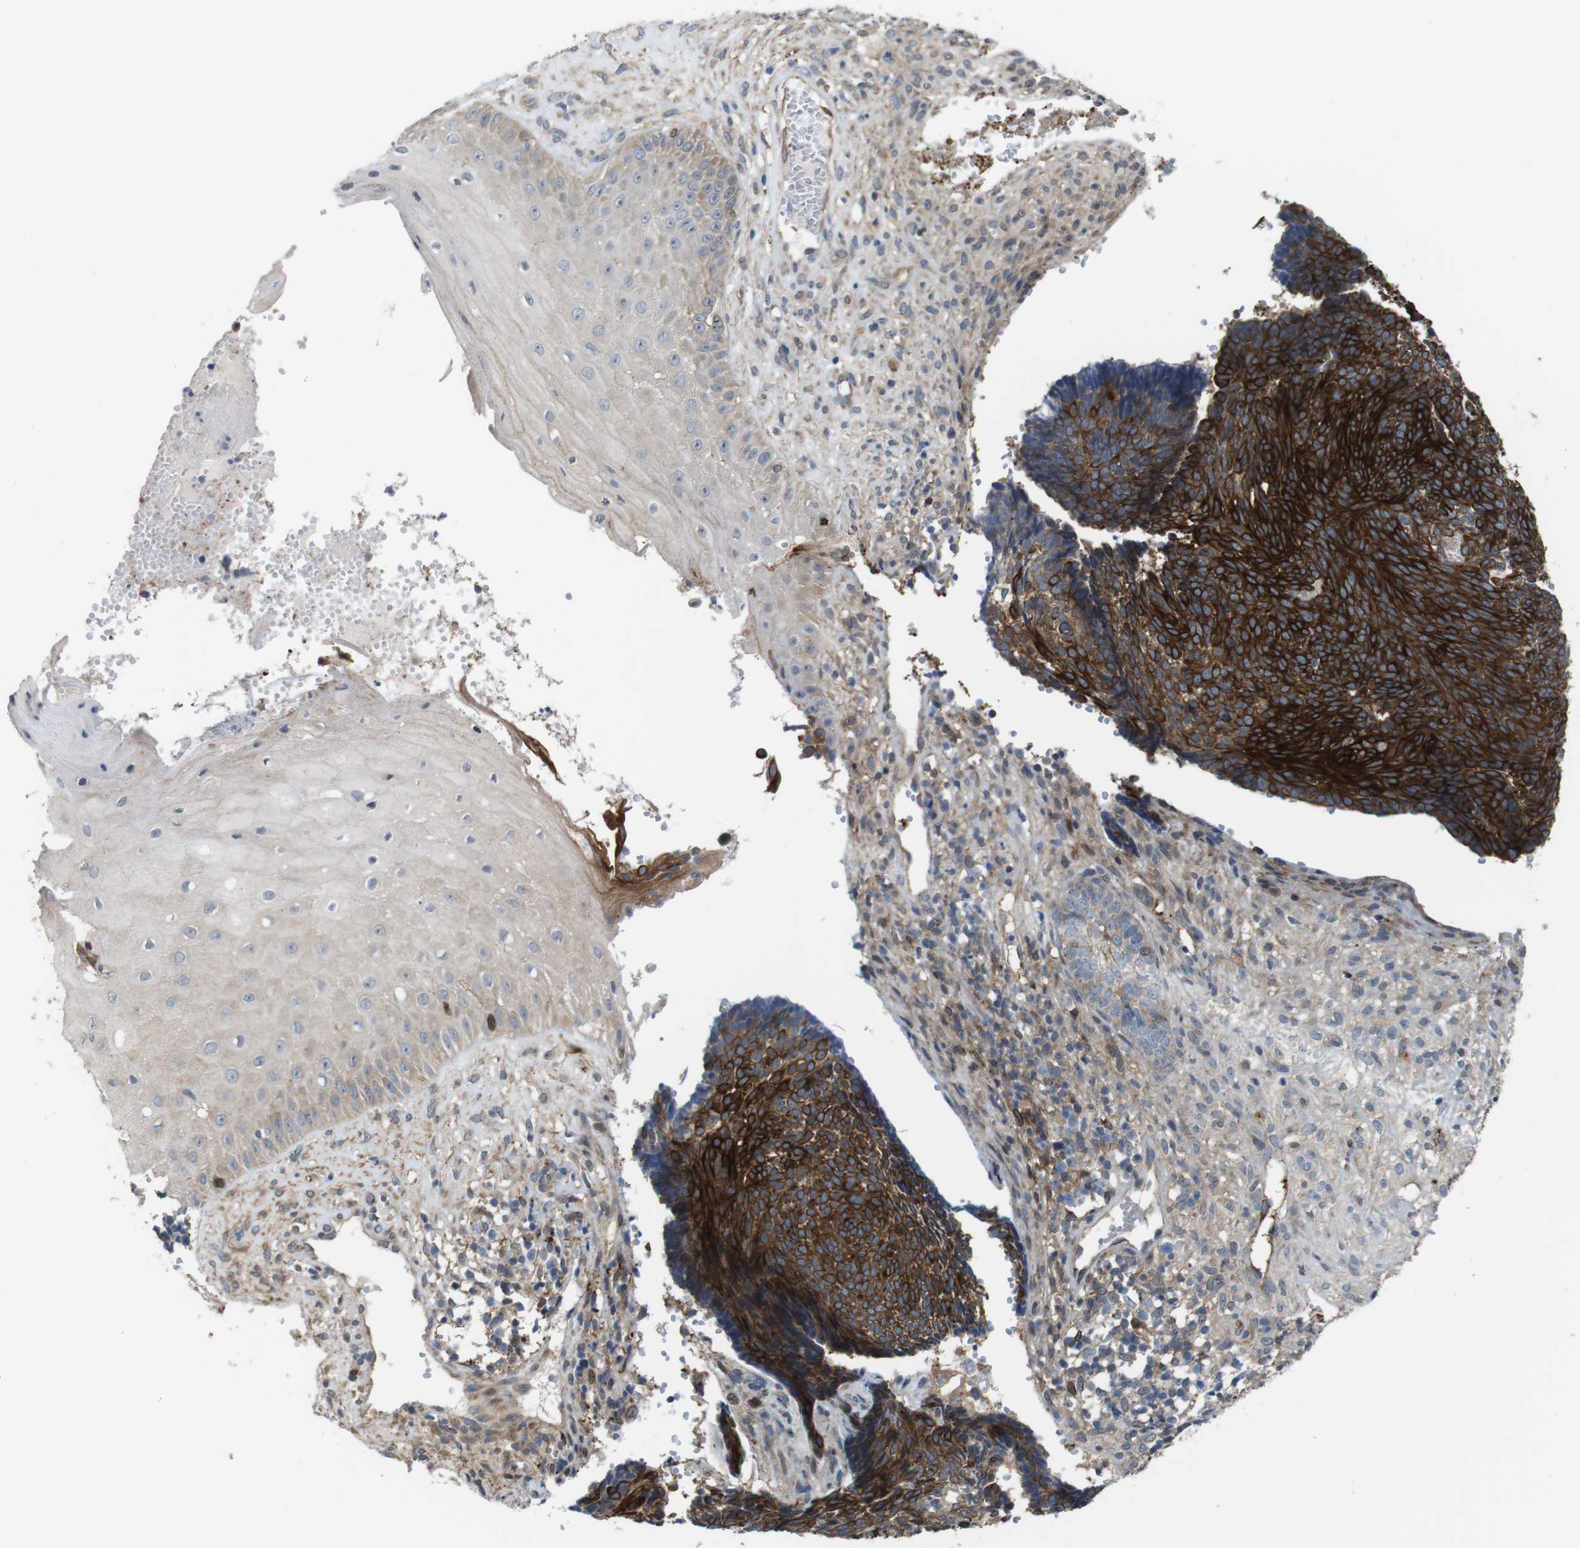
{"staining": {"intensity": "strong", "quantity": ">75%", "location": "cytoplasmic/membranous"}, "tissue": "skin cancer", "cell_type": "Tumor cells", "image_type": "cancer", "snomed": [{"axis": "morphology", "description": "Basal cell carcinoma"}, {"axis": "topography", "description": "Skin"}], "caption": "A histopathology image of basal cell carcinoma (skin) stained for a protein demonstrates strong cytoplasmic/membranous brown staining in tumor cells.", "gene": "PCOLCE2", "patient": {"sex": "male", "age": 84}}